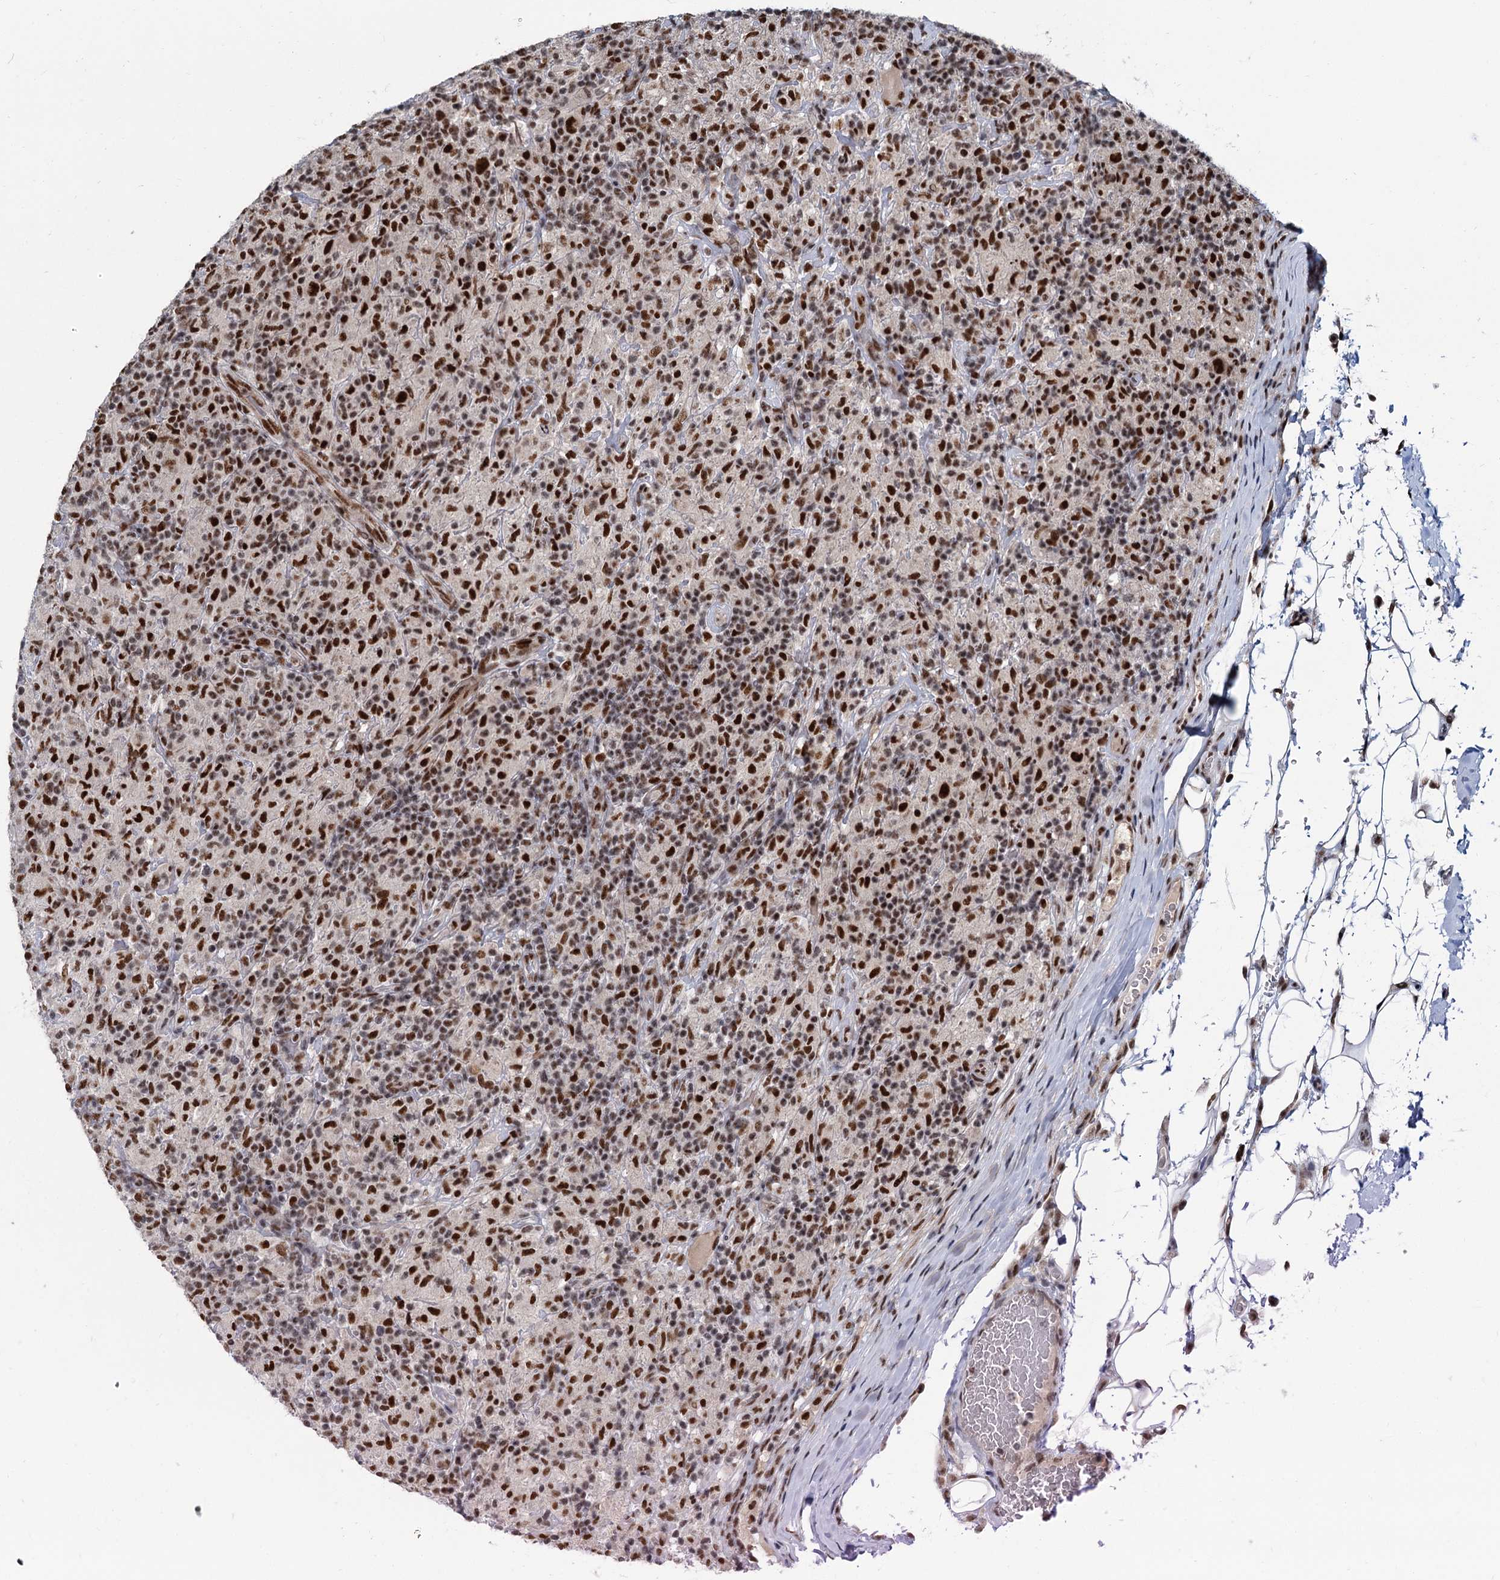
{"staining": {"intensity": "strong", "quantity": ">75%", "location": "nuclear"}, "tissue": "lymphoma", "cell_type": "Tumor cells", "image_type": "cancer", "snomed": [{"axis": "morphology", "description": "Hodgkin's disease, NOS"}, {"axis": "topography", "description": "Lymph node"}], "caption": "There is high levels of strong nuclear expression in tumor cells of Hodgkin's disease, as demonstrated by immunohistochemical staining (brown color).", "gene": "WBP4", "patient": {"sex": "male", "age": 70}}